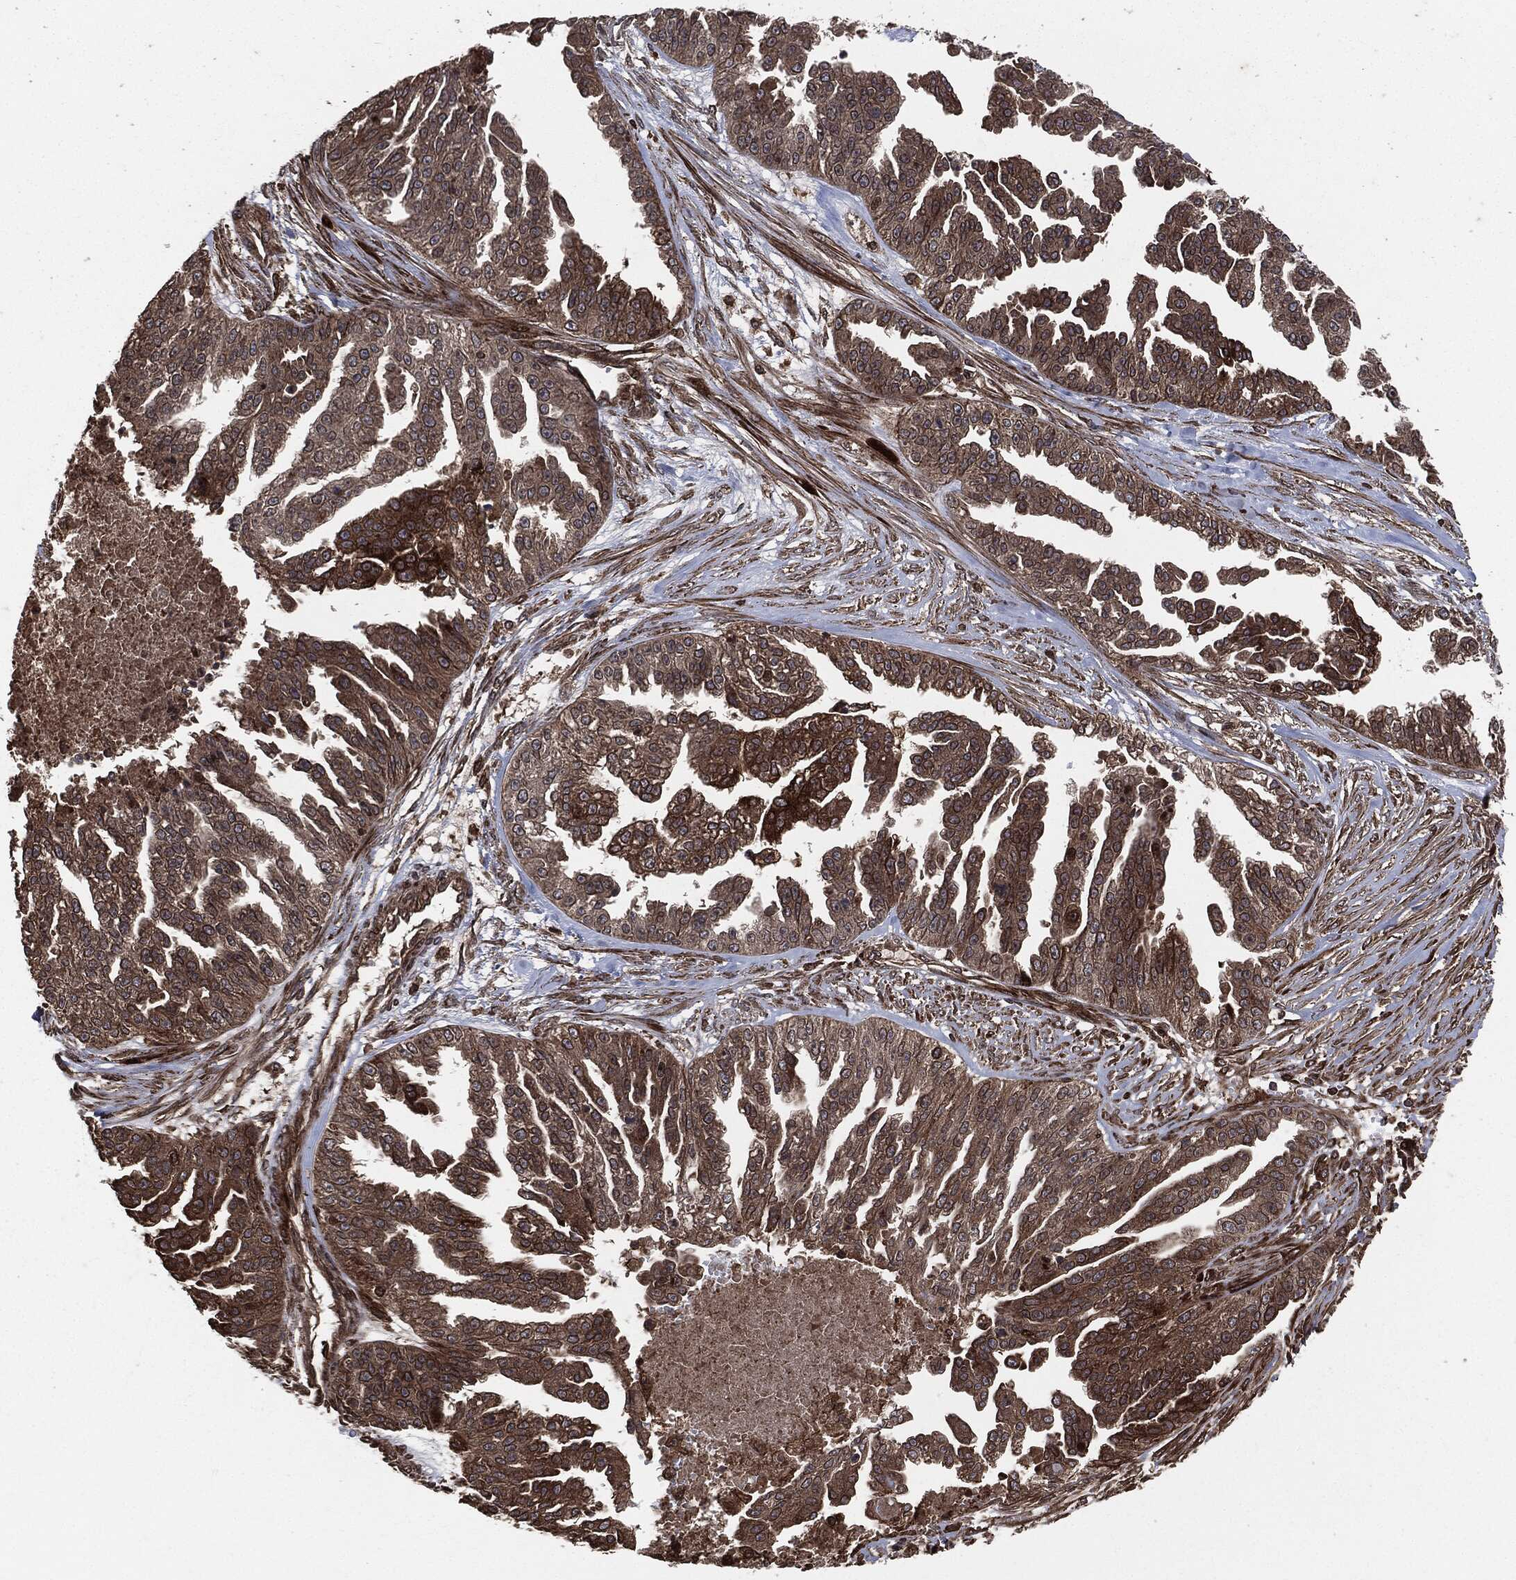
{"staining": {"intensity": "moderate", "quantity": "25%-75%", "location": "cytoplasmic/membranous"}, "tissue": "ovarian cancer", "cell_type": "Tumor cells", "image_type": "cancer", "snomed": [{"axis": "morphology", "description": "Cystadenocarcinoma, serous, NOS"}, {"axis": "topography", "description": "Ovary"}], "caption": "Immunohistochemistry of human ovarian serous cystadenocarcinoma demonstrates medium levels of moderate cytoplasmic/membranous positivity in approximately 25%-75% of tumor cells.", "gene": "IFIT1", "patient": {"sex": "female", "age": 58}}